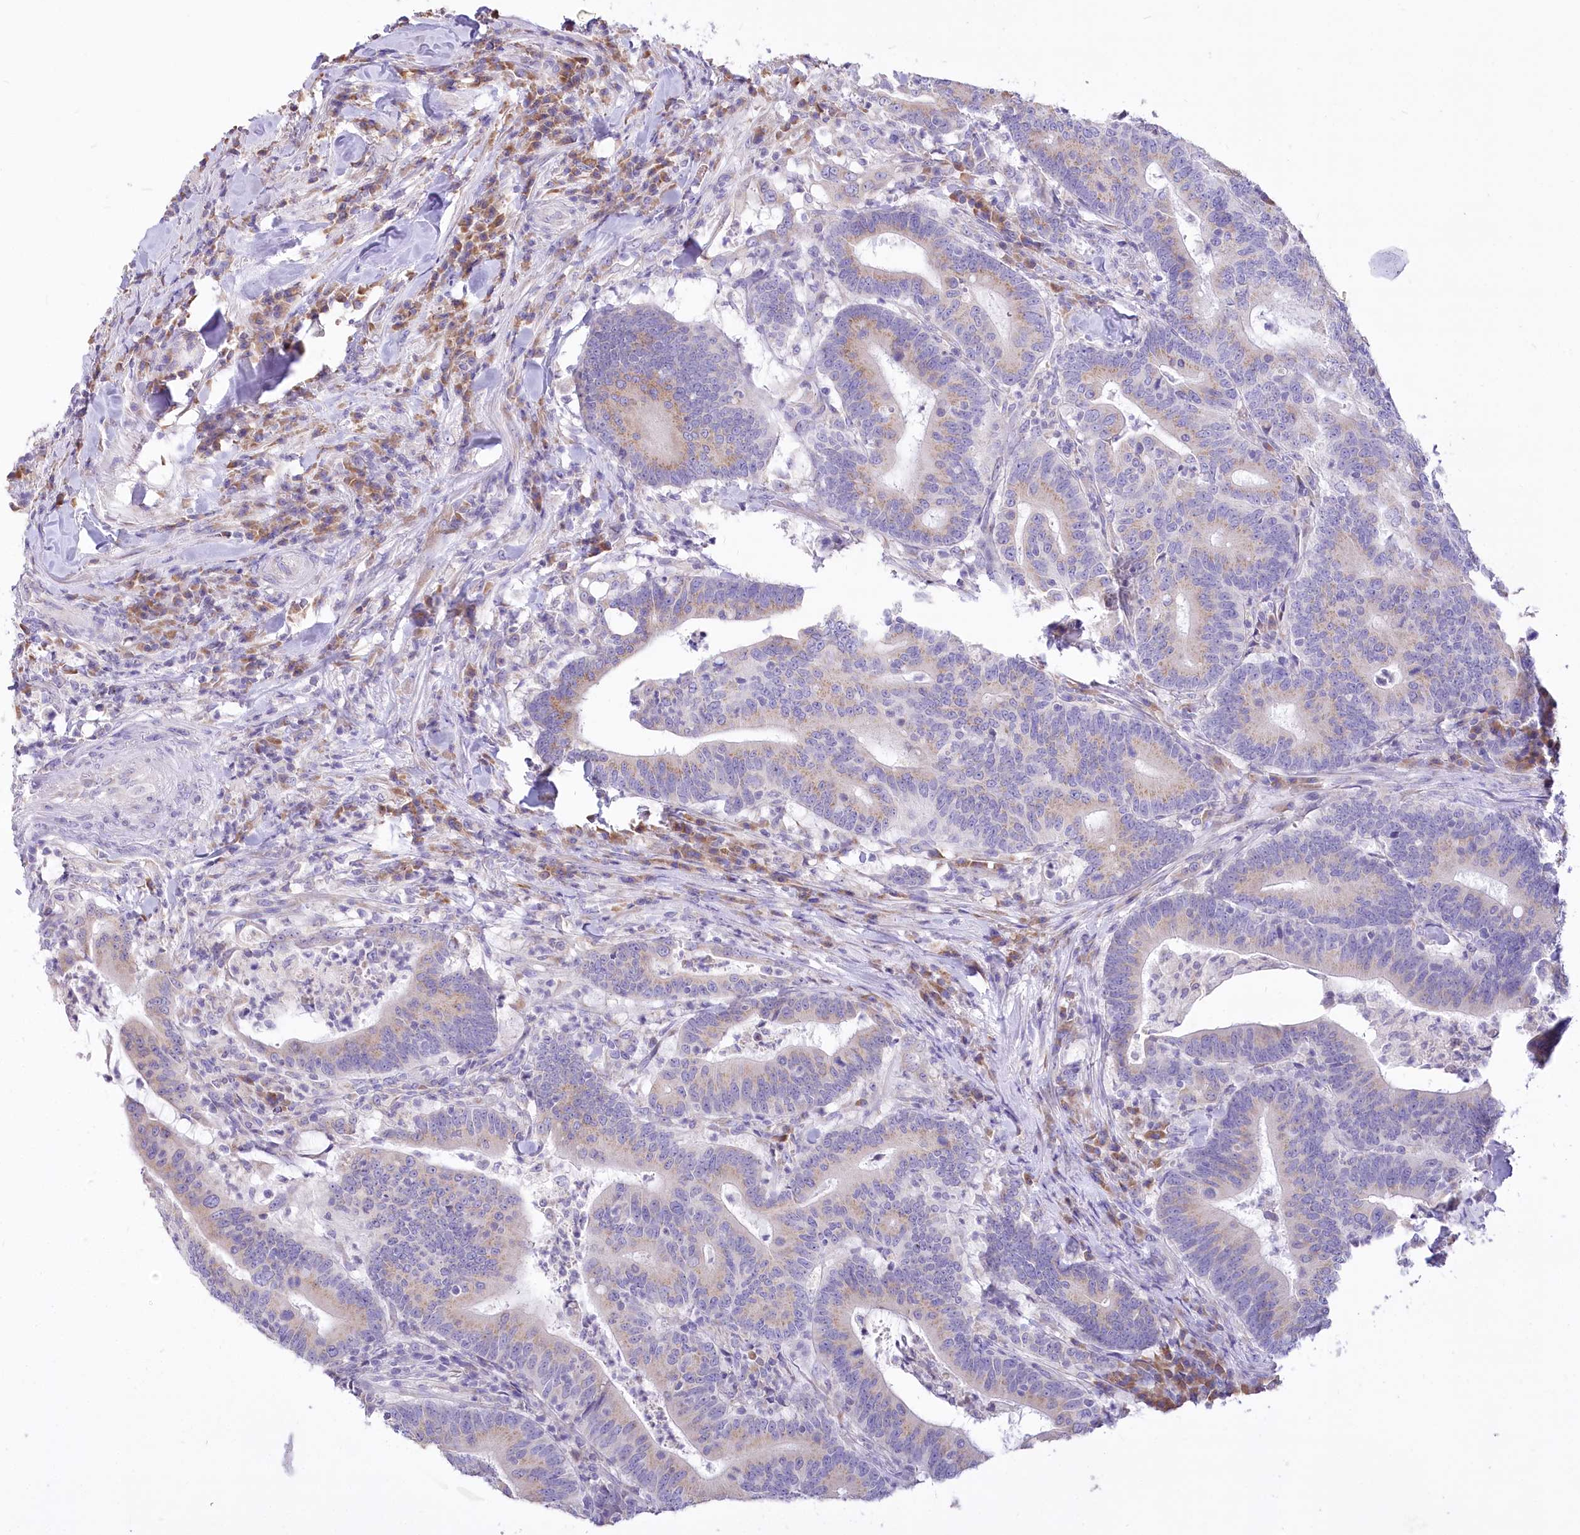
{"staining": {"intensity": "weak", "quantity": "25%-75%", "location": "cytoplasmic/membranous"}, "tissue": "colorectal cancer", "cell_type": "Tumor cells", "image_type": "cancer", "snomed": [{"axis": "morphology", "description": "Adenocarcinoma, NOS"}, {"axis": "topography", "description": "Colon"}], "caption": "Immunohistochemical staining of adenocarcinoma (colorectal) demonstrates low levels of weak cytoplasmic/membranous protein staining in about 25%-75% of tumor cells. The staining was performed using DAB (3,3'-diaminobenzidine) to visualize the protein expression in brown, while the nuclei were stained in blue with hematoxylin (Magnification: 20x).", "gene": "STT3B", "patient": {"sex": "female", "age": 66}}